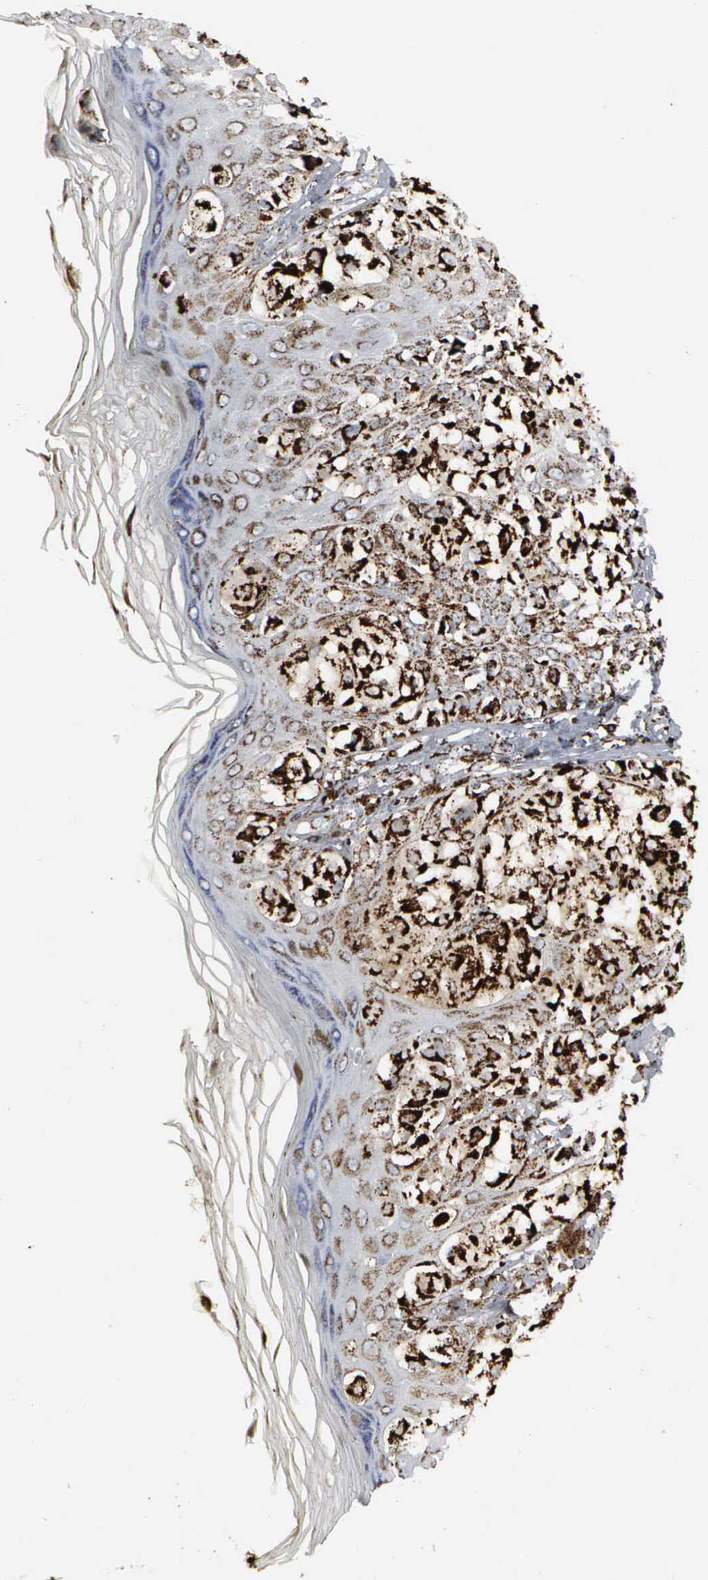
{"staining": {"intensity": "strong", "quantity": ">75%", "location": "cytoplasmic/membranous"}, "tissue": "melanoma", "cell_type": "Tumor cells", "image_type": "cancer", "snomed": [{"axis": "morphology", "description": "Malignant melanoma, NOS"}, {"axis": "topography", "description": "Skin"}], "caption": "This is an image of IHC staining of malignant melanoma, which shows strong staining in the cytoplasmic/membranous of tumor cells.", "gene": "HSPA9", "patient": {"sex": "female", "age": 55}}